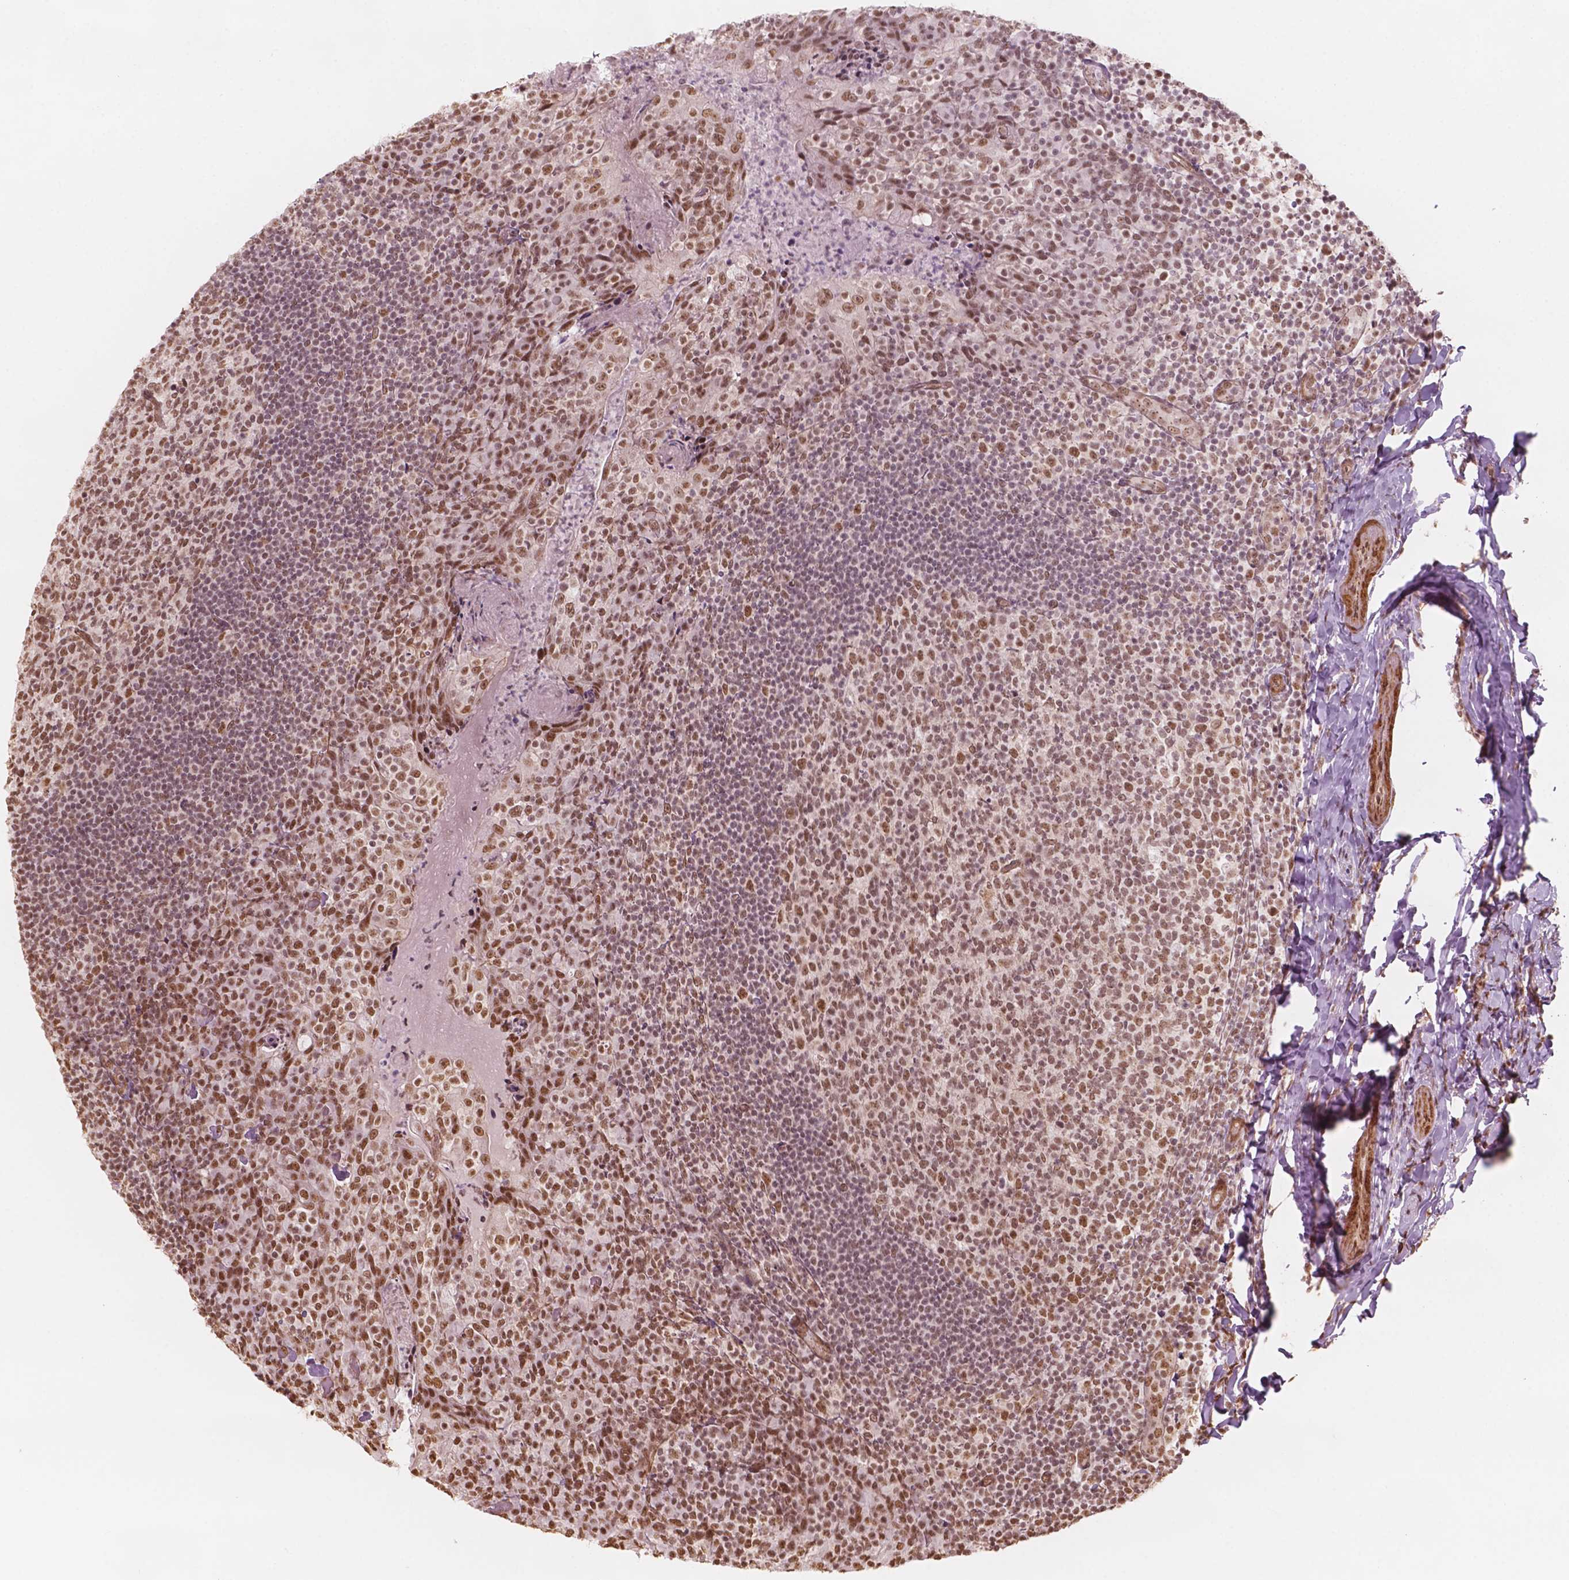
{"staining": {"intensity": "moderate", "quantity": ">75%", "location": "nuclear"}, "tissue": "tonsil", "cell_type": "Germinal center cells", "image_type": "normal", "snomed": [{"axis": "morphology", "description": "Normal tissue, NOS"}, {"axis": "topography", "description": "Tonsil"}], "caption": "Germinal center cells show moderate nuclear staining in approximately >75% of cells in unremarkable tonsil. Nuclei are stained in blue.", "gene": "GTF3C5", "patient": {"sex": "female", "age": 10}}